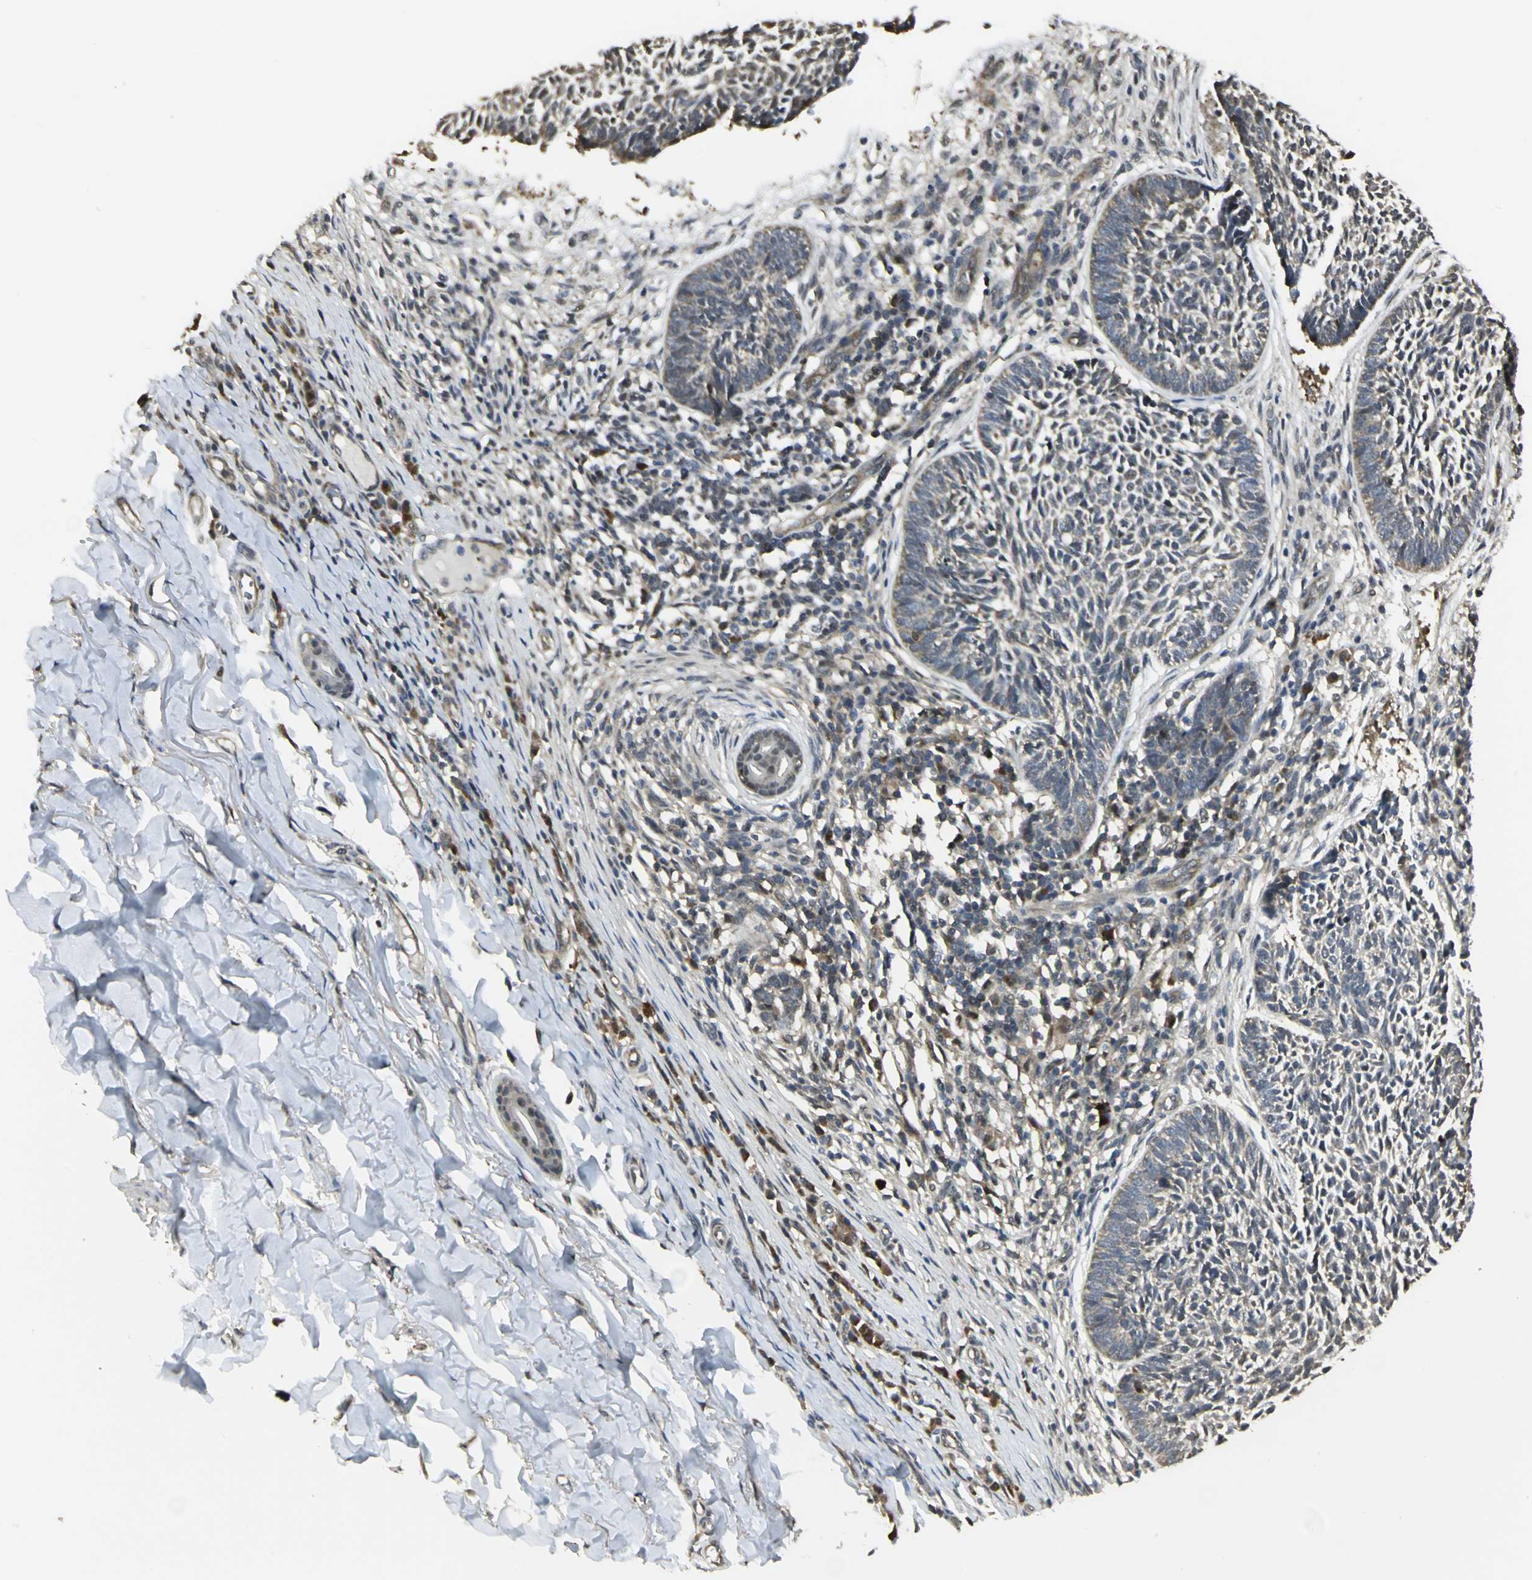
{"staining": {"intensity": "weak", "quantity": ">75%", "location": "cytoplasmic/membranous"}, "tissue": "skin cancer", "cell_type": "Tumor cells", "image_type": "cancer", "snomed": [{"axis": "morphology", "description": "Normal tissue, NOS"}, {"axis": "morphology", "description": "Basal cell carcinoma"}, {"axis": "topography", "description": "Skin"}], "caption": "Weak cytoplasmic/membranous positivity is present in about >75% of tumor cells in skin cancer.", "gene": "PSMC4", "patient": {"sex": "male", "age": 87}}